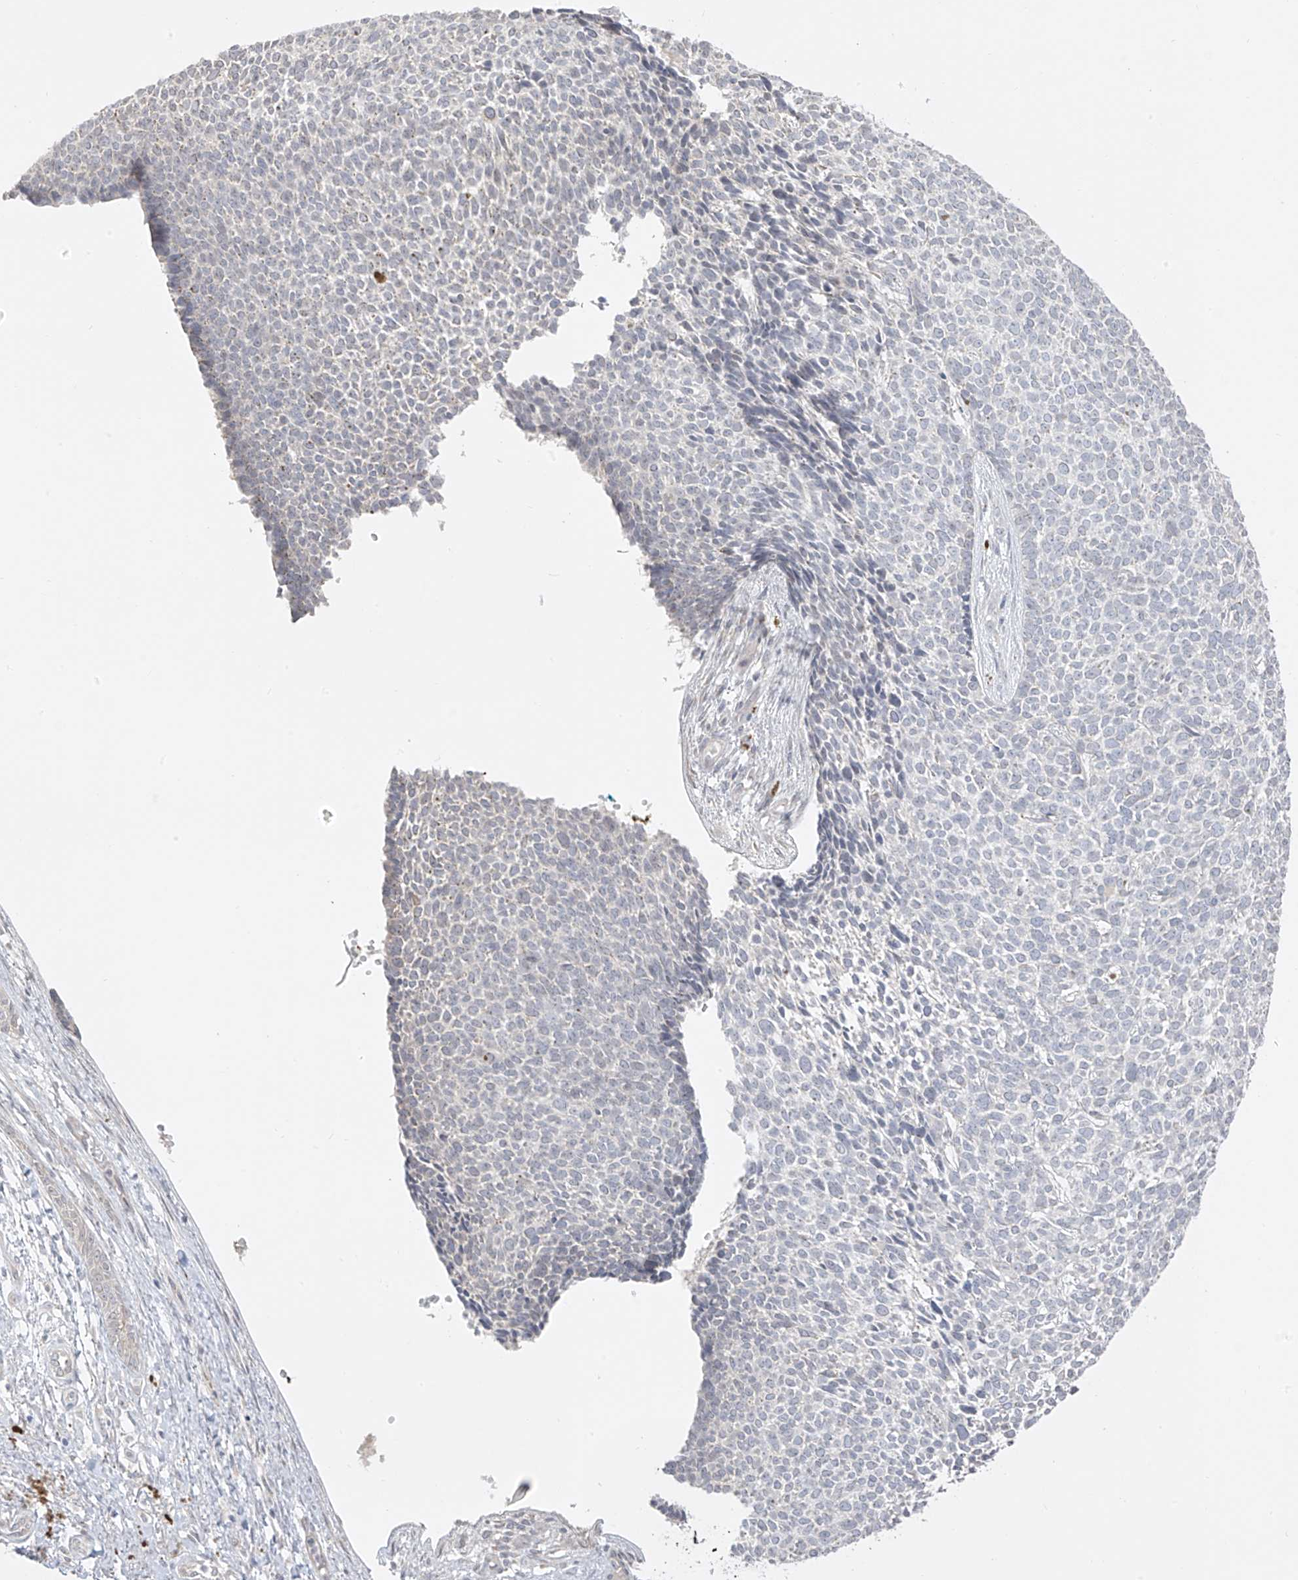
{"staining": {"intensity": "negative", "quantity": "none", "location": "none"}, "tissue": "skin cancer", "cell_type": "Tumor cells", "image_type": "cancer", "snomed": [{"axis": "morphology", "description": "Basal cell carcinoma"}, {"axis": "topography", "description": "Skin"}], "caption": "This is an IHC photomicrograph of skin basal cell carcinoma. There is no expression in tumor cells.", "gene": "DCDC2", "patient": {"sex": "female", "age": 84}}